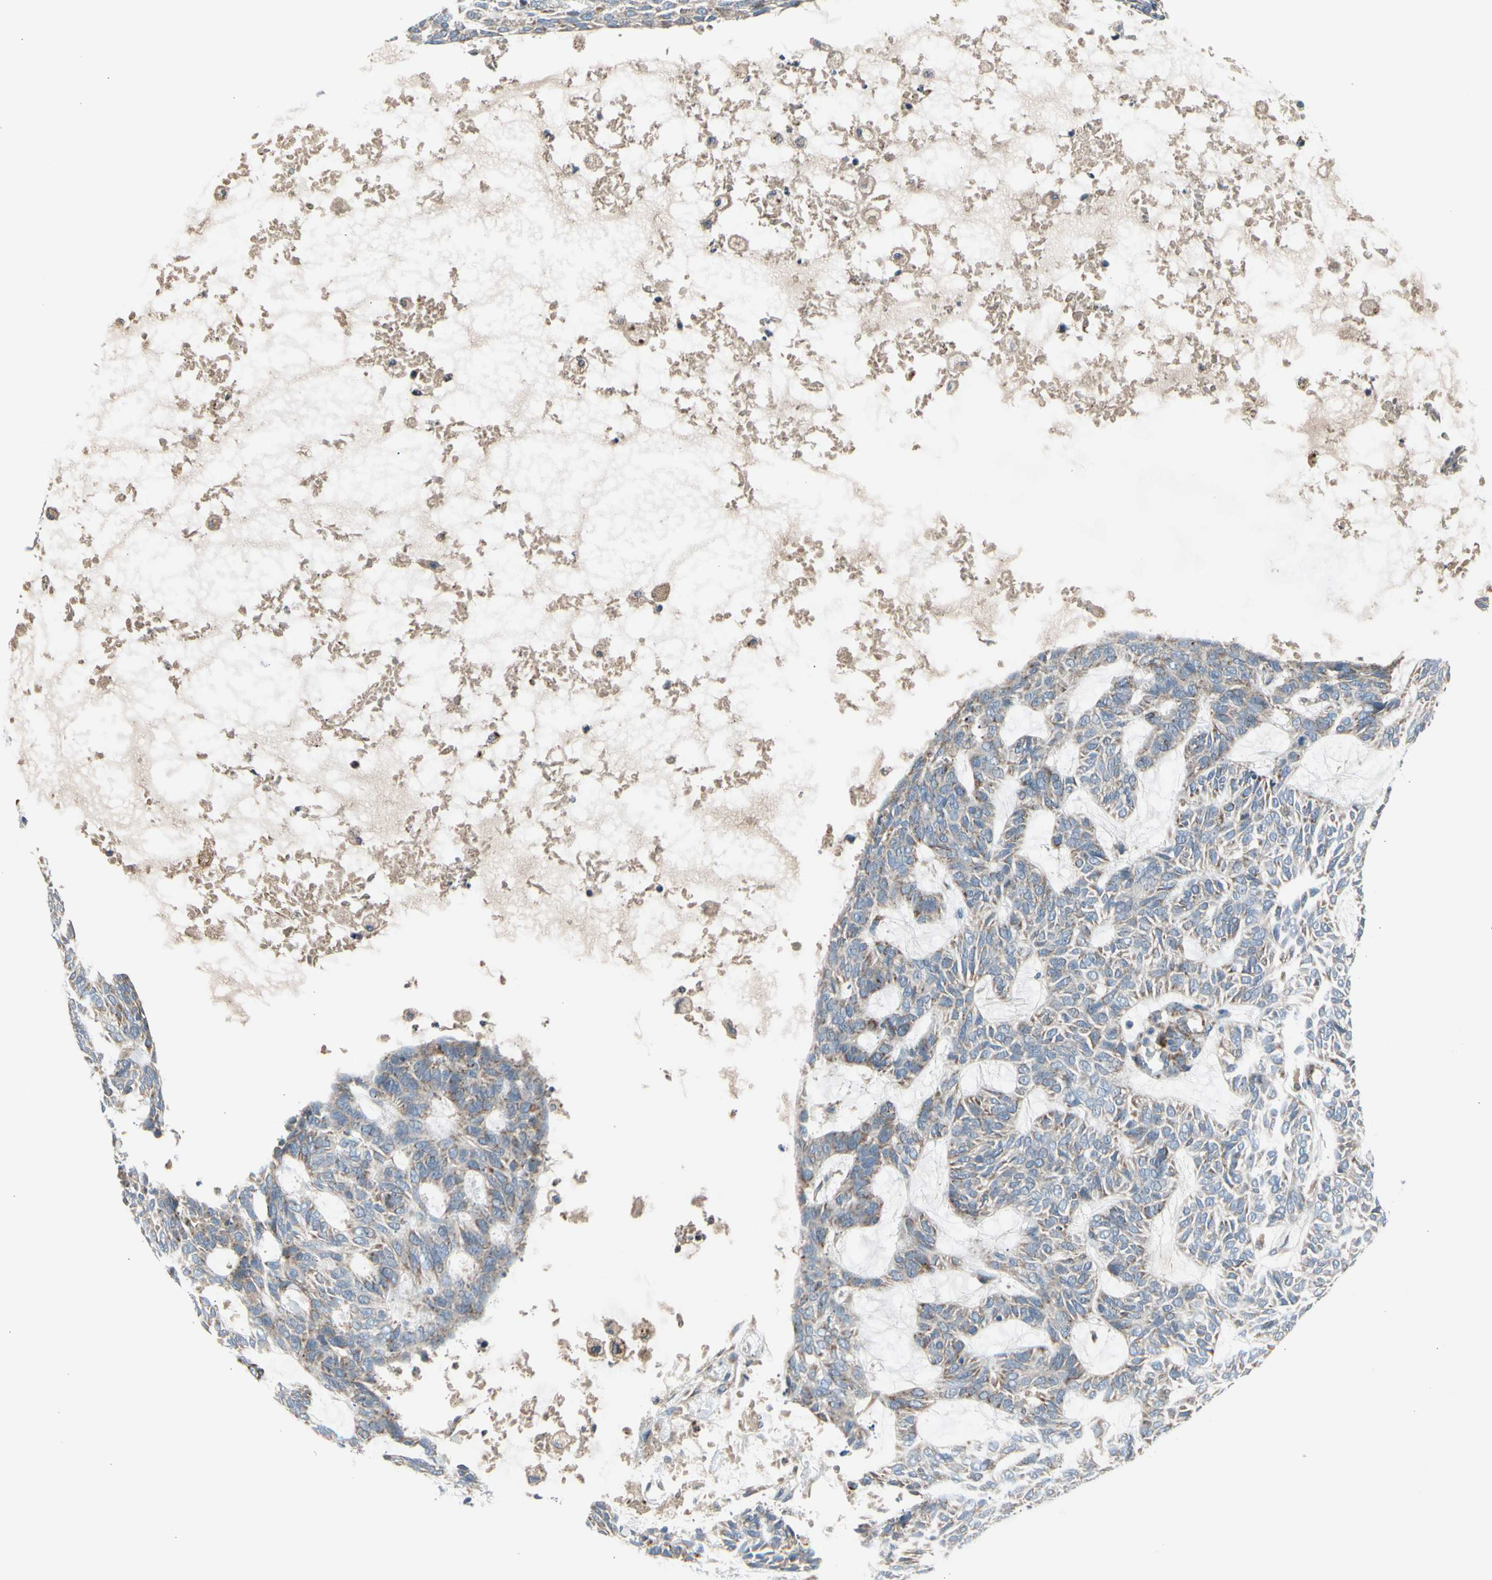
{"staining": {"intensity": "weak", "quantity": "25%-75%", "location": "cytoplasmic/membranous"}, "tissue": "skin cancer", "cell_type": "Tumor cells", "image_type": "cancer", "snomed": [{"axis": "morphology", "description": "Basal cell carcinoma"}, {"axis": "topography", "description": "Skin"}], "caption": "Skin basal cell carcinoma was stained to show a protein in brown. There is low levels of weak cytoplasmic/membranous expression in approximately 25%-75% of tumor cells. (Stains: DAB (3,3'-diaminobenzidine) in brown, nuclei in blue, Microscopy: brightfield microscopy at high magnification).", "gene": "NPHP3", "patient": {"sex": "male", "age": 87}}